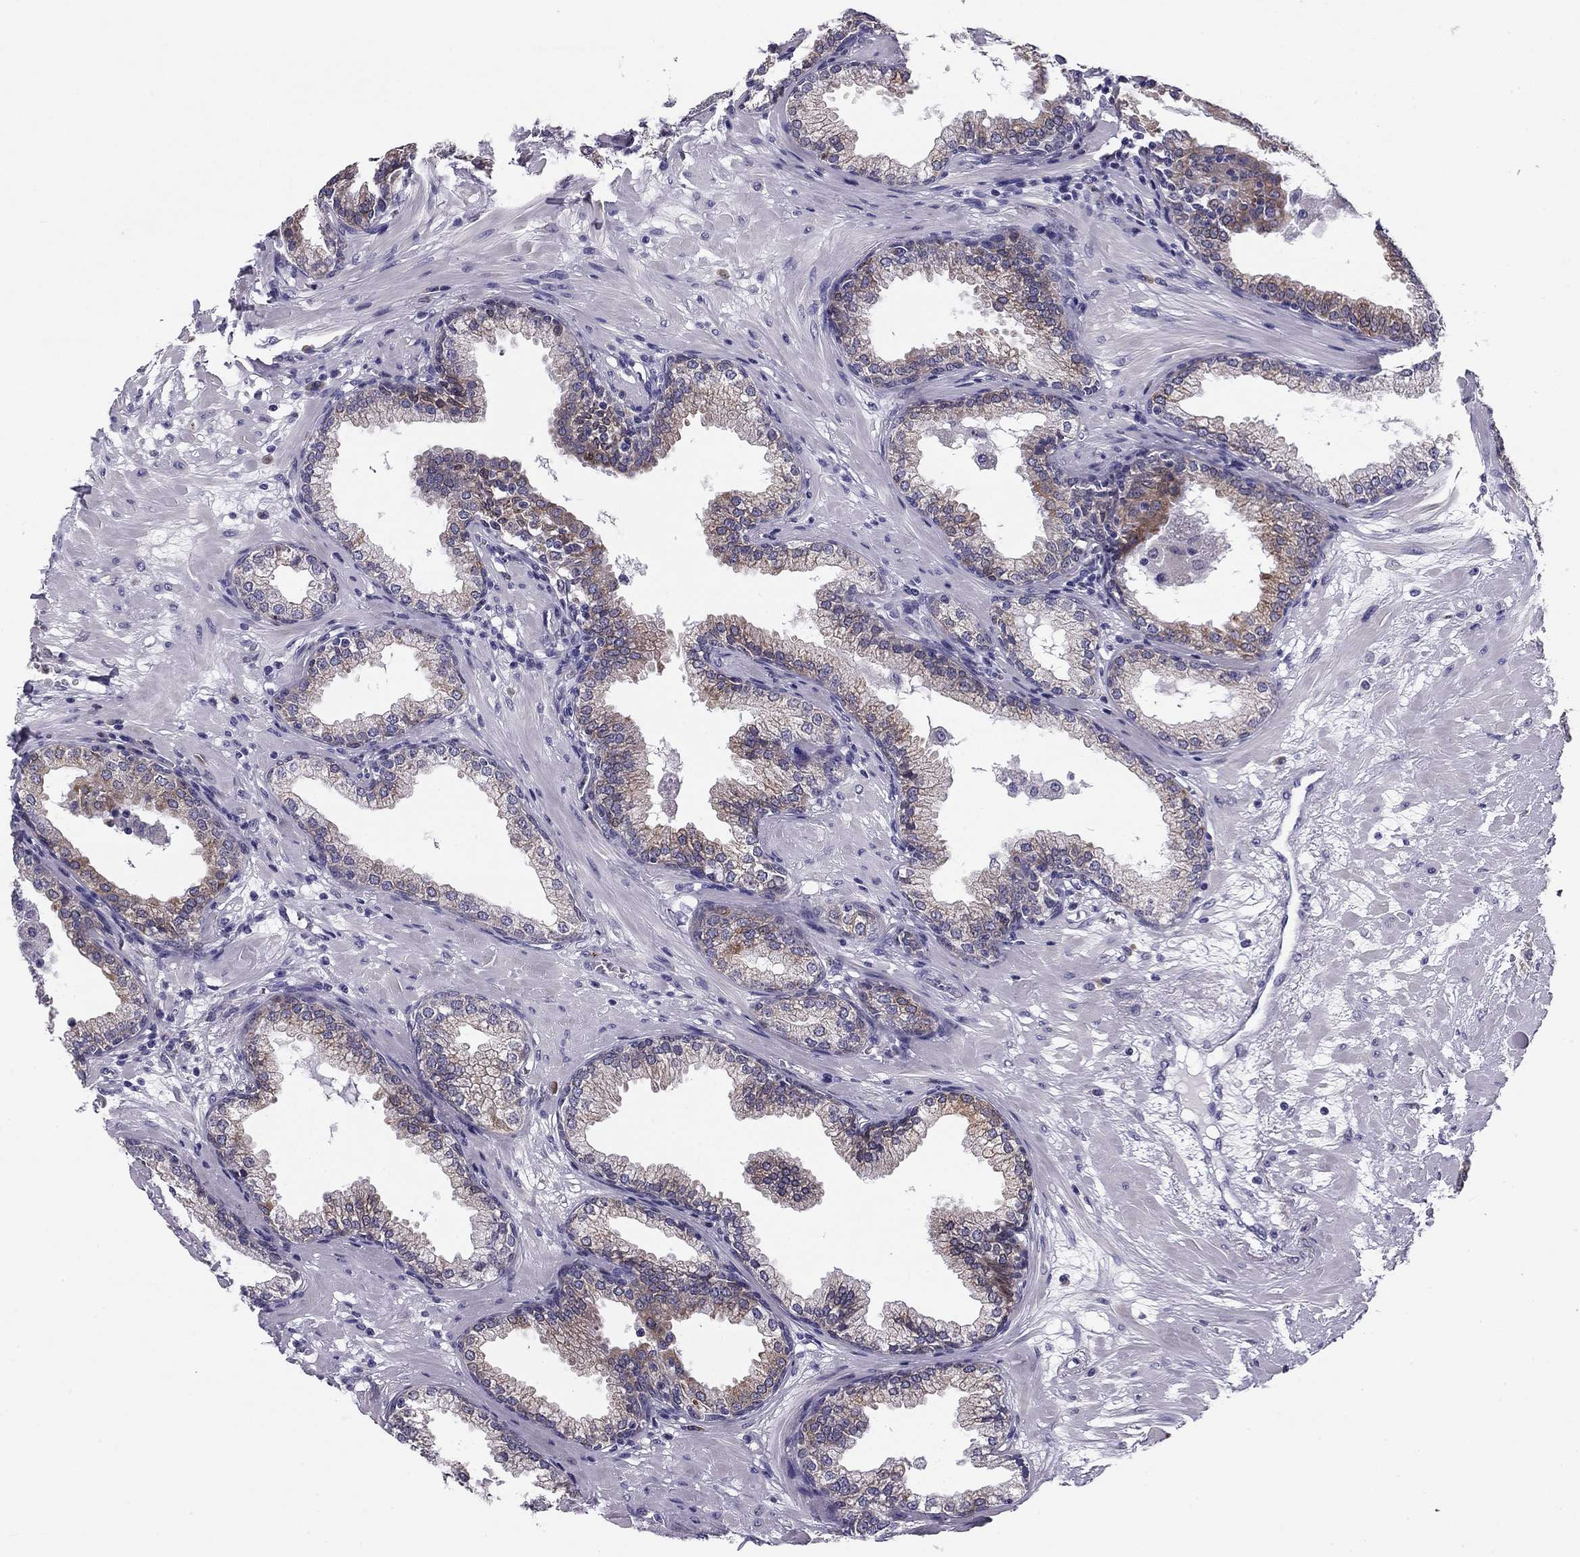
{"staining": {"intensity": "moderate", "quantity": "<25%", "location": "cytoplasmic/membranous"}, "tissue": "prostate", "cell_type": "Glandular cells", "image_type": "normal", "snomed": [{"axis": "morphology", "description": "Normal tissue, NOS"}, {"axis": "topography", "description": "Prostate"}], "caption": "IHC micrograph of unremarkable prostate: prostate stained using immunohistochemistry (IHC) displays low levels of moderate protein expression localized specifically in the cytoplasmic/membranous of glandular cells, appearing as a cytoplasmic/membranous brown color.", "gene": "TMED3", "patient": {"sex": "male", "age": 64}}